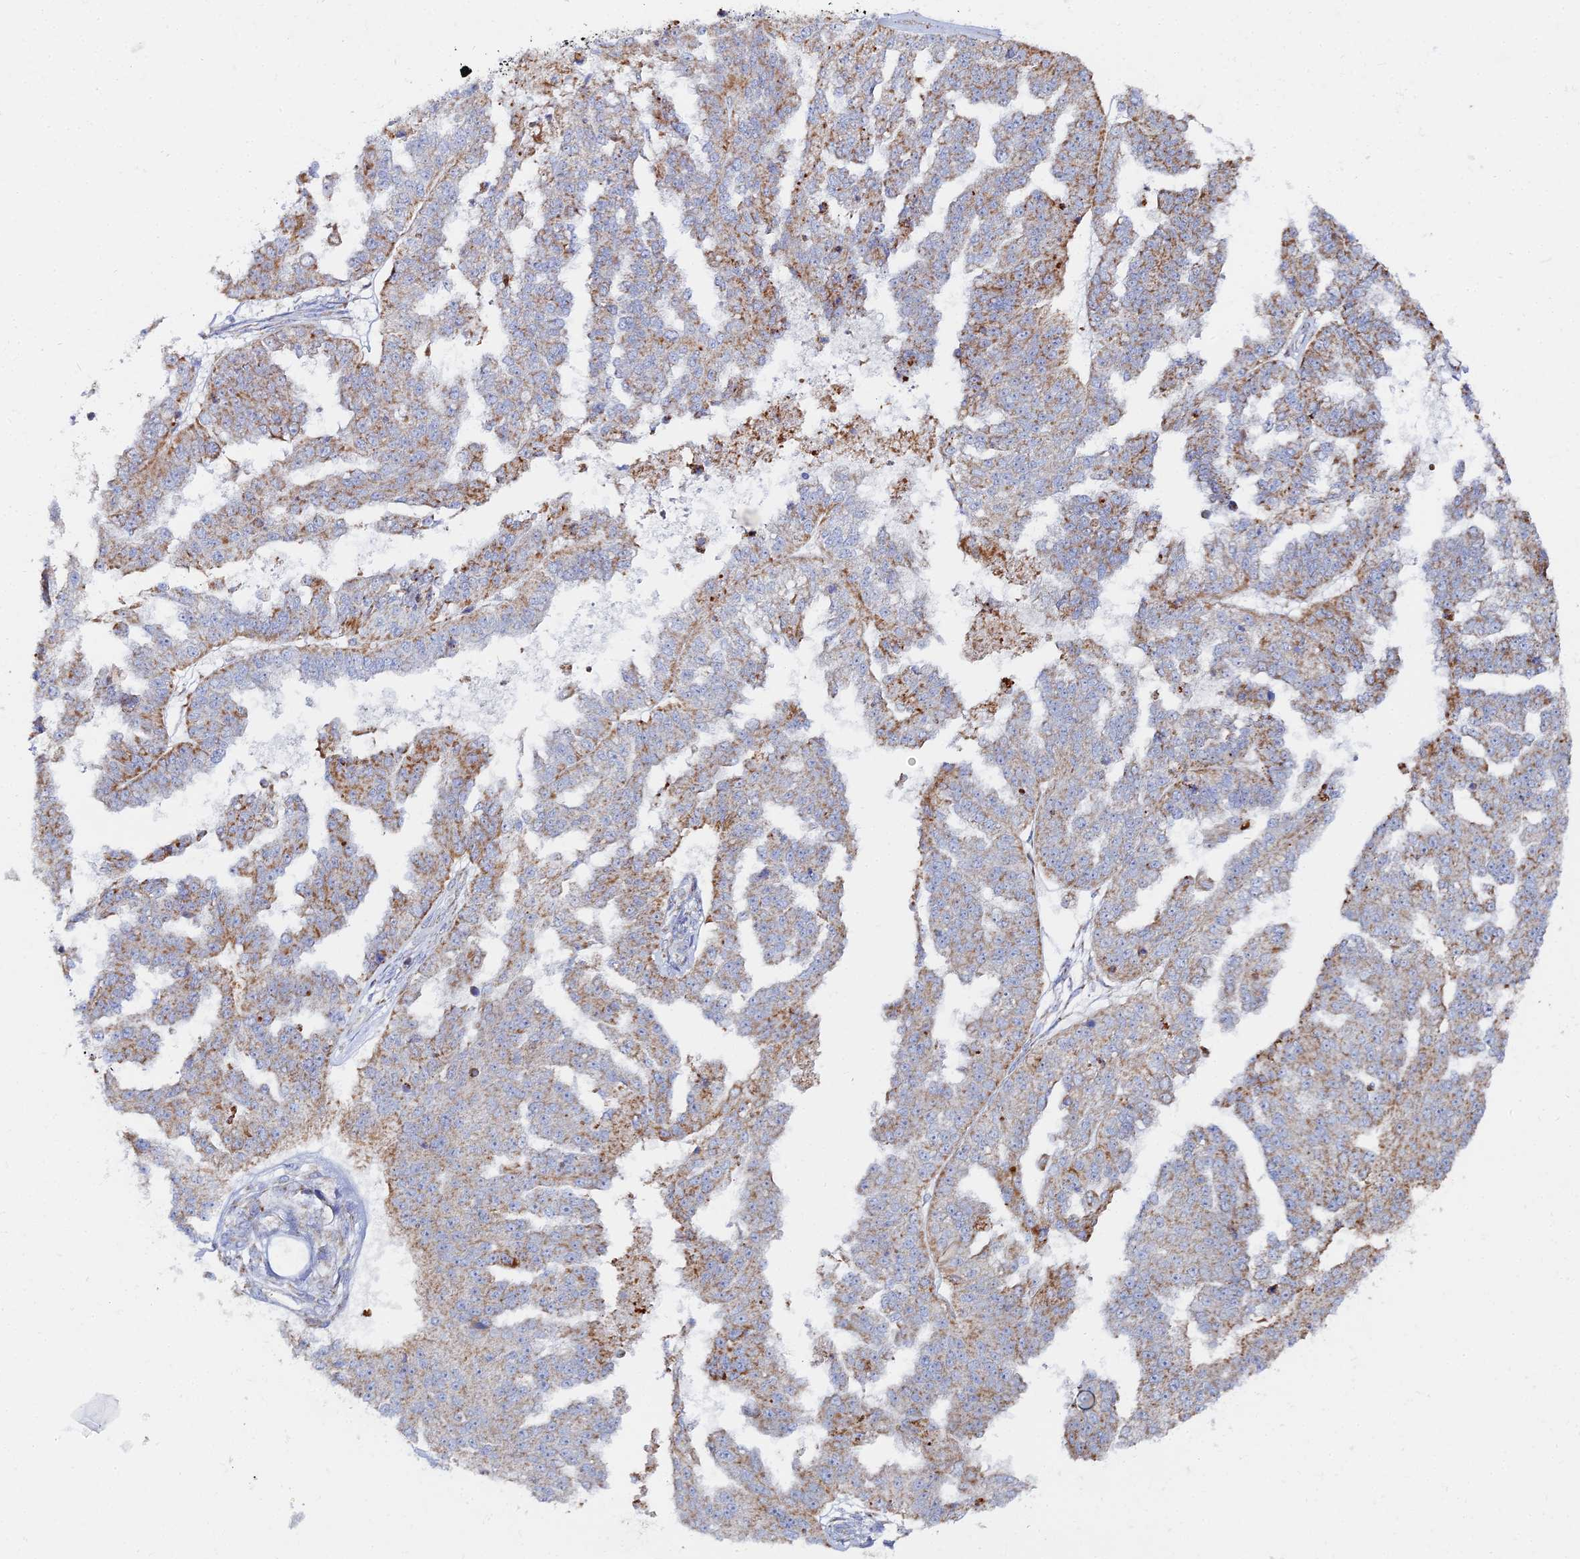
{"staining": {"intensity": "moderate", "quantity": ">75%", "location": "cytoplasmic/membranous"}, "tissue": "ovarian cancer", "cell_type": "Tumor cells", "image_type": "cancer", "snomed": [{"axis": "morphology", "description": "Cystadenocarcinoma, serous, NOS"}, {"axis": "topography", "description": "Ovary"}], "caption": "Brown immunohistochemical staining in ovarian cancer shows moderate cytoplasmic/membranous expression in about >75% of tumor cells.", "gene": "MPC1", "patient": {"sex": "female", "age": 58}}